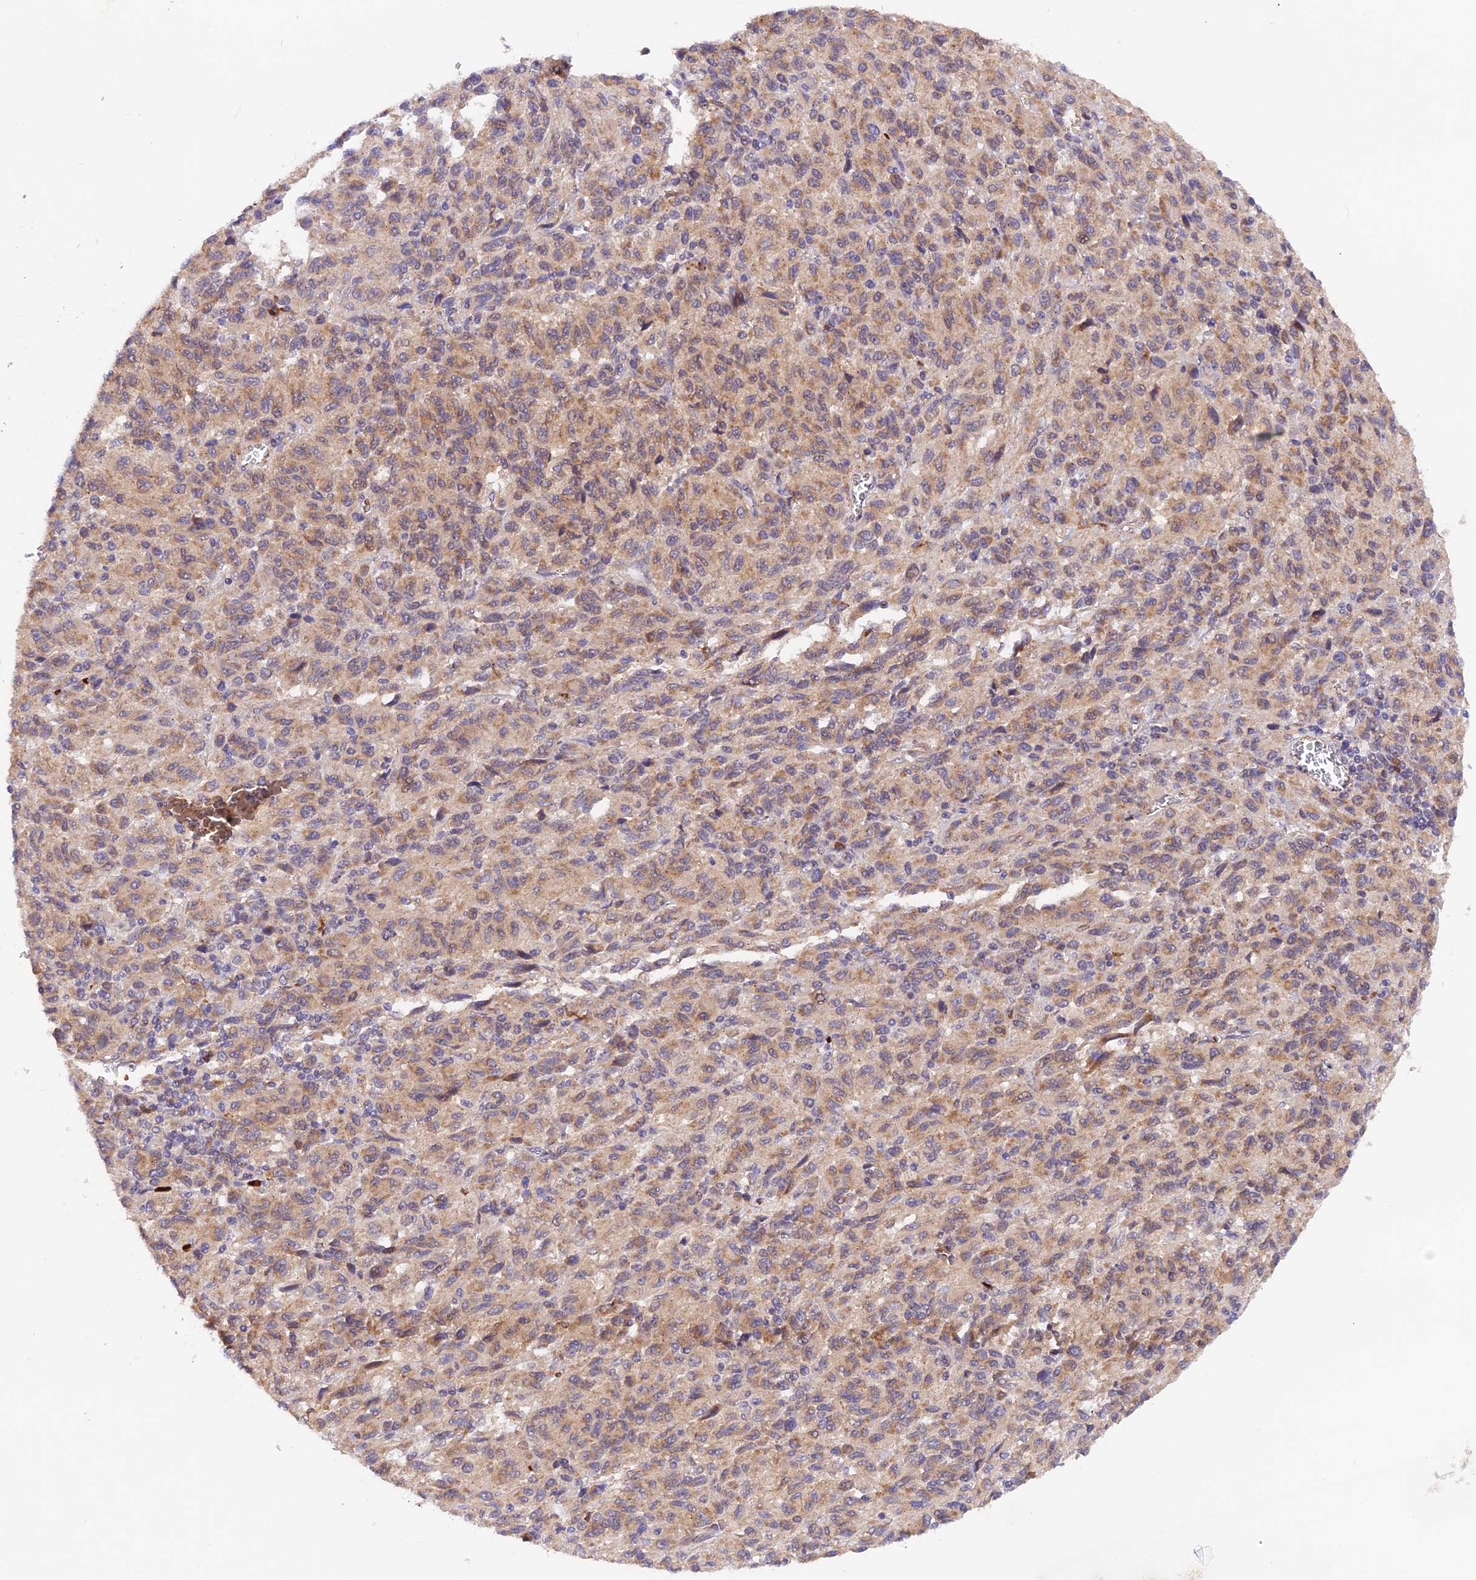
{"staining": {"intensity": "weak", "quantity": "25%-75%", "location": "cytoplasmic/membranous"}, "tissue": "melanoma", "cell_type": "Tumor cells", "image_type": "cancer", "snomed": [{"axis": "morphology", "description": "Malignant melanoma, Metastatic site"}, {"axis": "topography", "description": "Lung"}], "caption": "Tumor cells demonstrate low levels of weak cytoplasmic/membranous expression in approximately 25%-75% of cells in melanoma. The staining was performed using DAB to visualize the protein expression in brown, while the nuclei were stained in blue with hematoxylin (Magnification: 20x).", "gene": "WDFY4", "patient": {"sex": "male", "age": 64}}